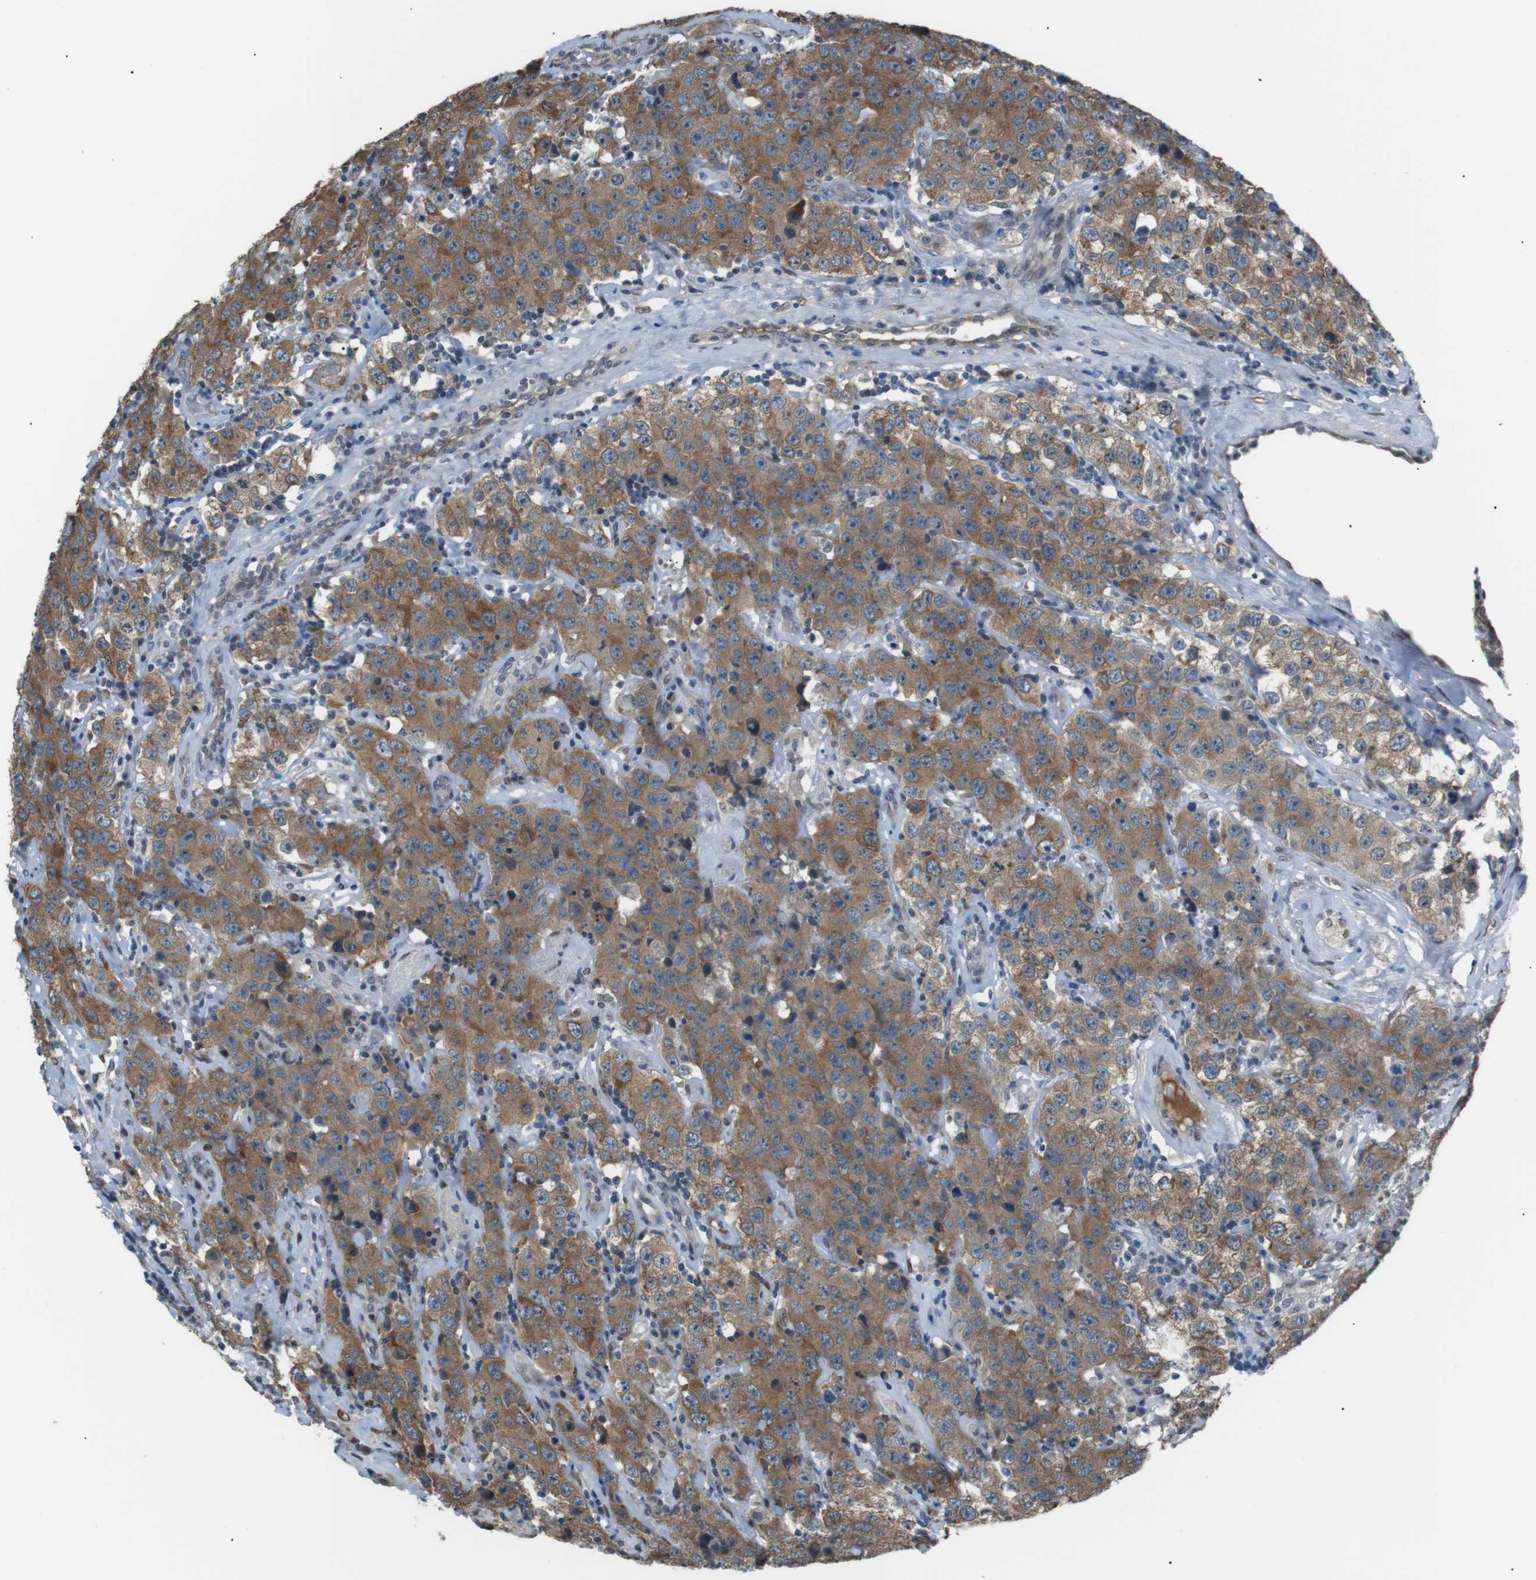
{"staining": {"intensity": "moderate", "quantity": ">75%", "location": "cytoplasmic/membranous"}, "tissue": "testis cancer", "cell_type": "Tumor cells", "image_type": "cancer", "snomed": [{"axis": "morphology", "description": "Seminoma, NOS"}, {"axis": "topography", "description": "Testis"}], "caption": "About >75% of tumor cells in human testis cancer (seminoma) show moderate cytoplasmic/membranous protein expression as visualized by brown immunohistochemical staining.", "gene": "SRPK2", "patient": {"sex": "male", "age": 52}}